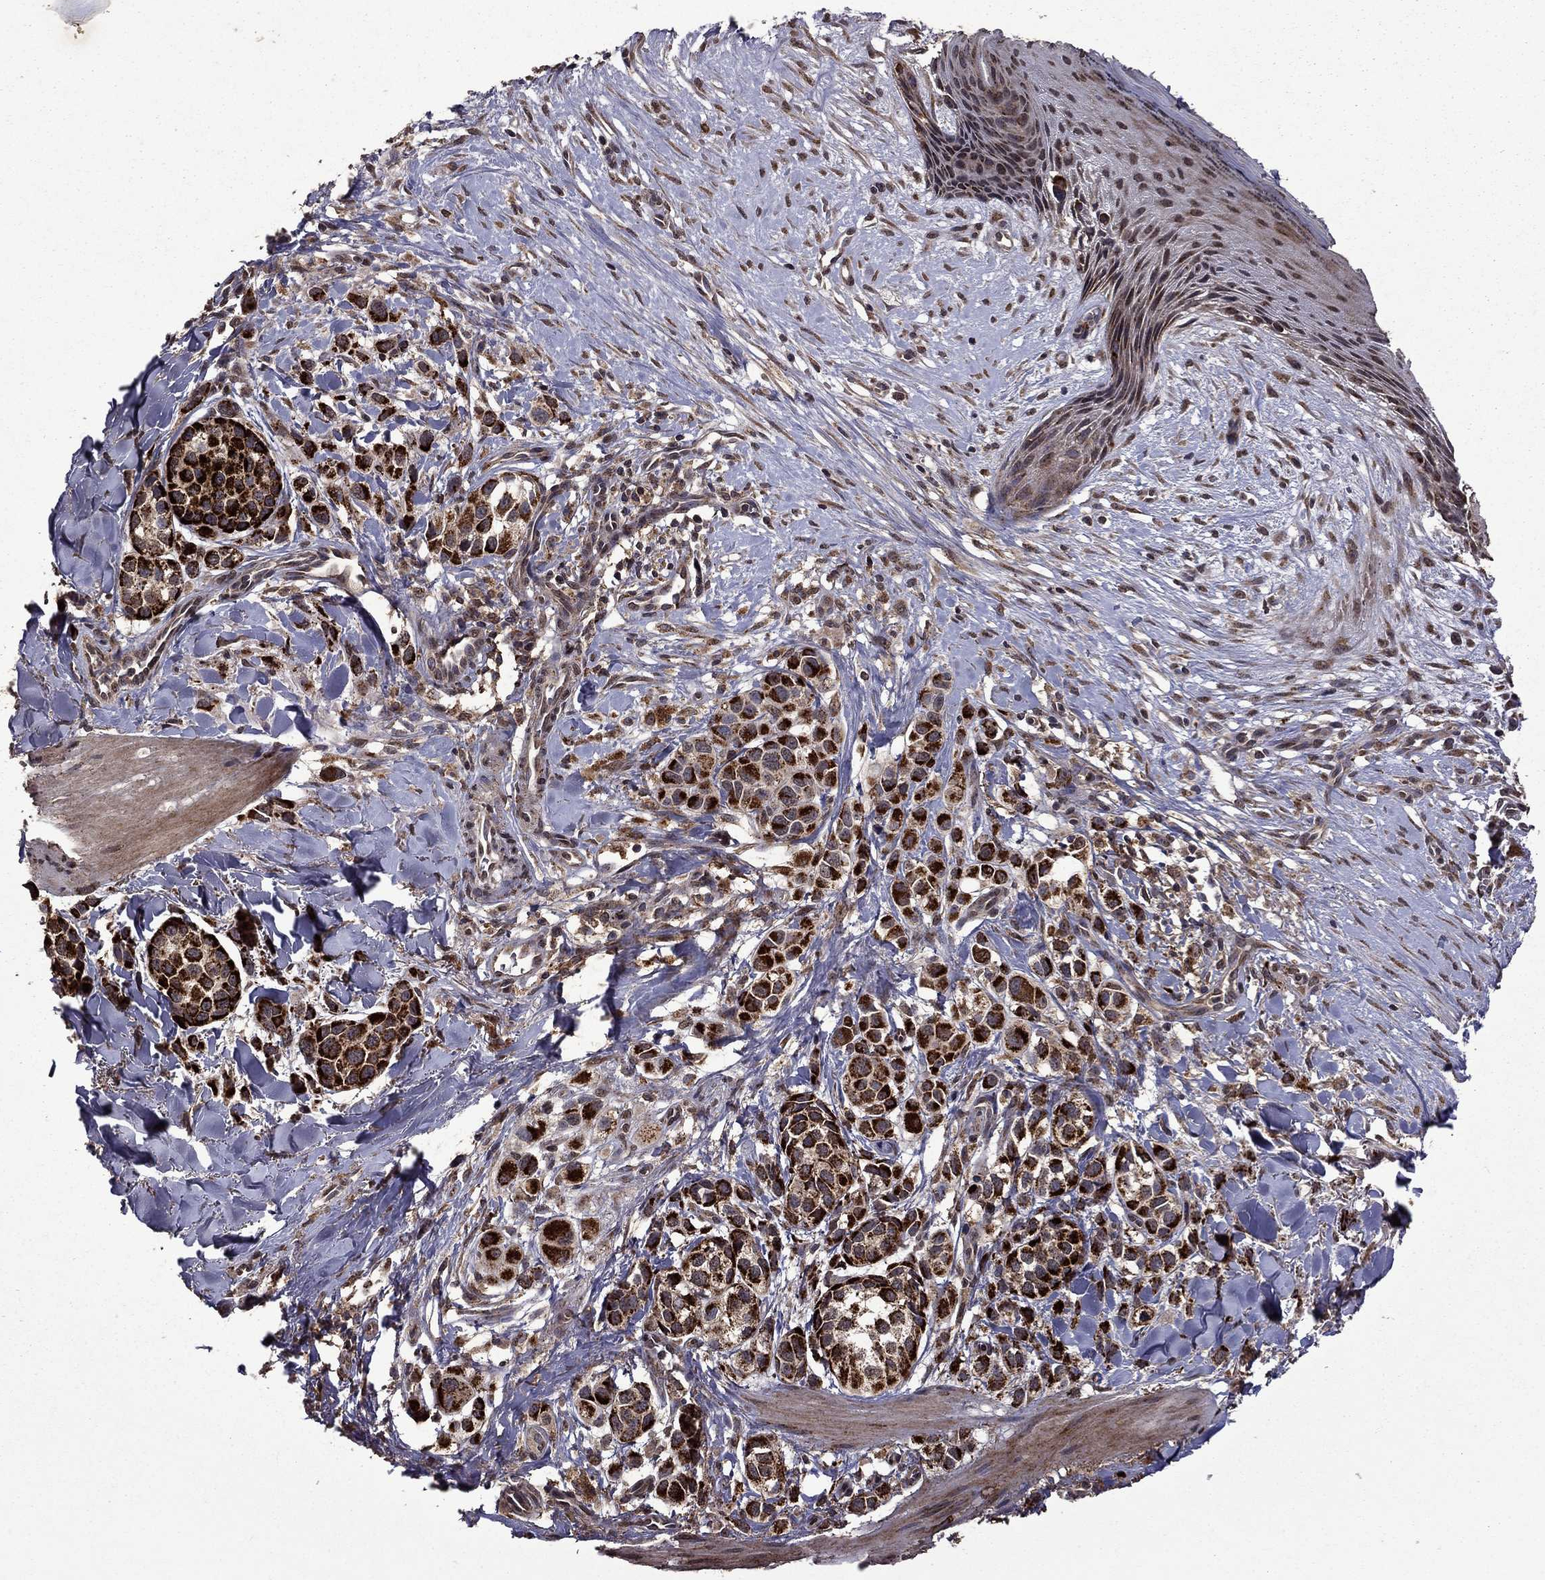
{"staining": {"intensity": "strong", "quantity": ">75%", "location": "cytoplasmic/membranous"}, "tissue": "melanoma", "cell_type": "Tumor cells", "image_type": "cancer", "snomed": [{"axis": "morphology", "description": "Malignant melanoma, NOS"}, {"axis": "topography", "description": "Skin"}], "caption": "An image showing strong cytoplasmic/membranous positivity in approximately >75% of tumor cells in malignant melanoma, as visualized by brown immunohistochemical staining.", "gene": "ITM2B", "patient": {"sex": "male", "age": 57}}